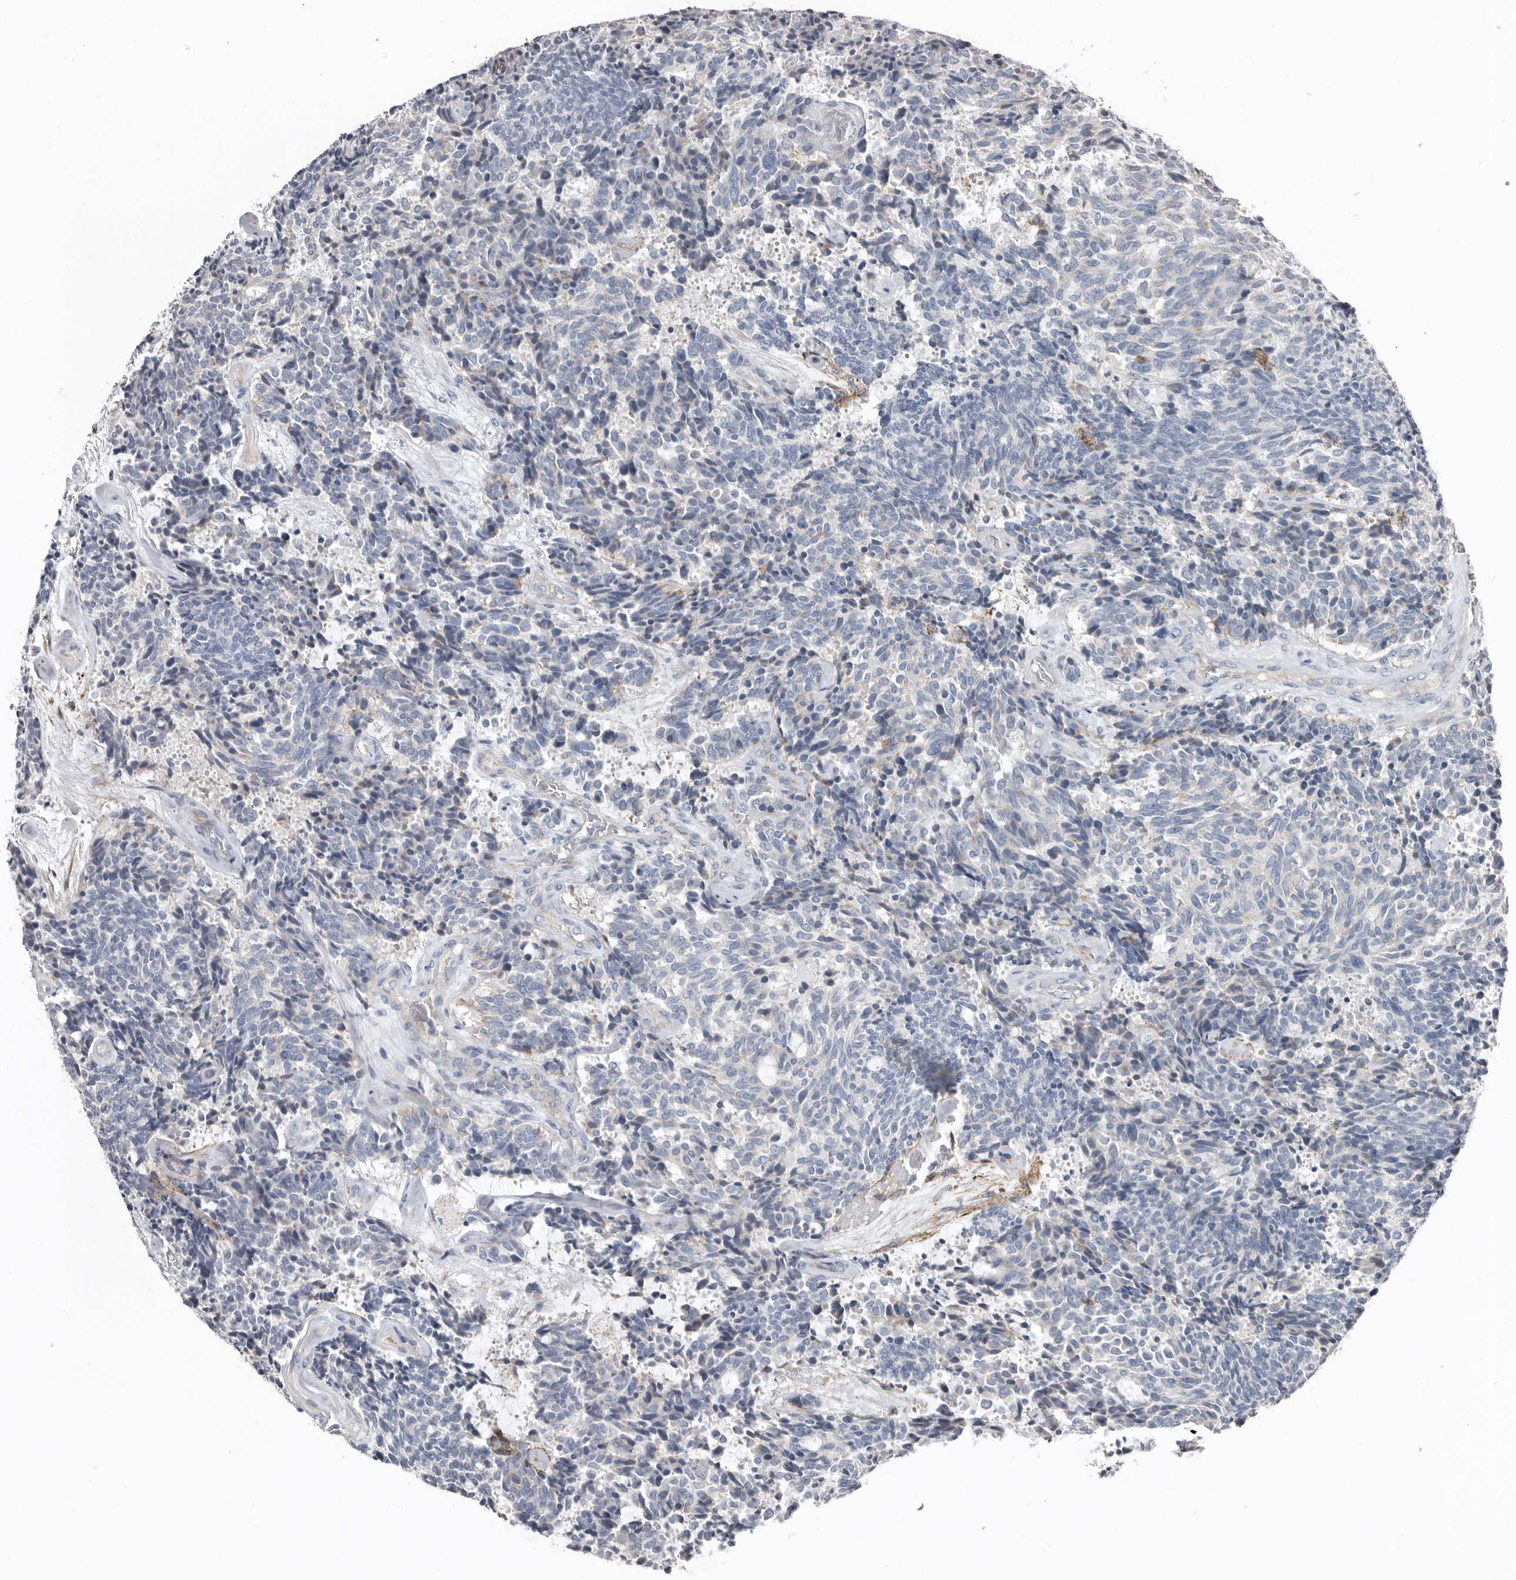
{"staining": {"intensity": "negative", "quantity": "none", "location": "none"}, "tissue": "carcinoid", "cell_type": "Tumor cells", "image_type": "cancer", "snomed": [{"axis": "morphology", "description": "Carcinoid, malignant, NOS"}, {"axis": "topography", "description": "Pancreas"}], "caption": "Malignant carcinoid was stained to show a protein in brown. There is no significant positivity in tumor cells.", "gene": "ZNF114", "patient": {"sex": "female", "age": 54}}